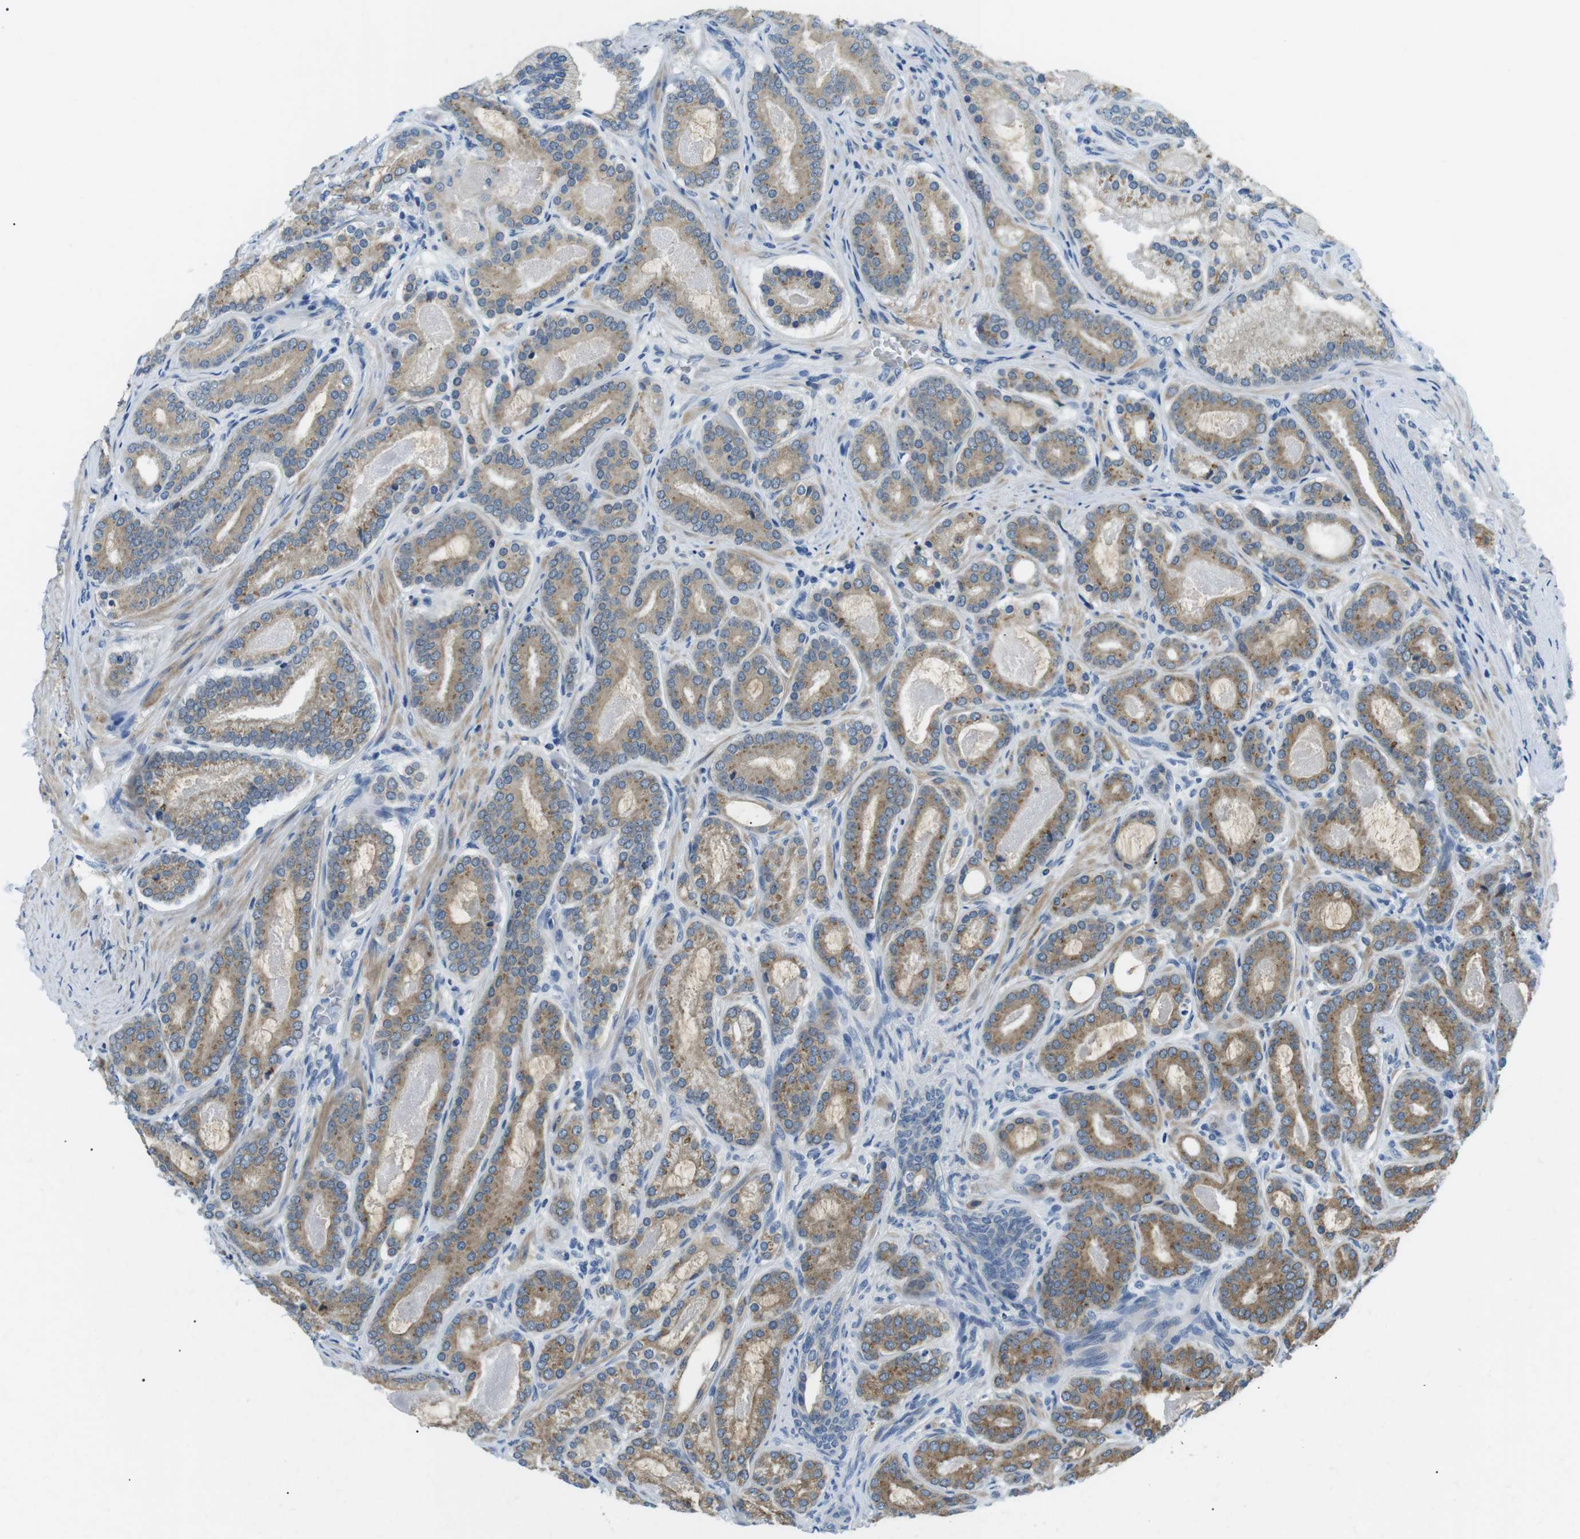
{"staining": {"intensity": "moderate", "quantity": ">75%", "location": "cytoplasmic/membranous"}, "tissue": "prostate cancer", "cell_type": "Tumor cells", "image_type": "cancer", "snomed": [{"axis": "morphology", "description": "Adenocarcinoma, High grade"}, {"axis": "topography", "description": "Prostate"}], "caption": "This histopathology image displays immunohistochemistry staining of human prostate cancer, with medium moderate cytoplasmic/membranous expression in approximately >75% of tumor cells.", "gene": "WSCD1", "patient": {"sex": "male", "age": 60}}